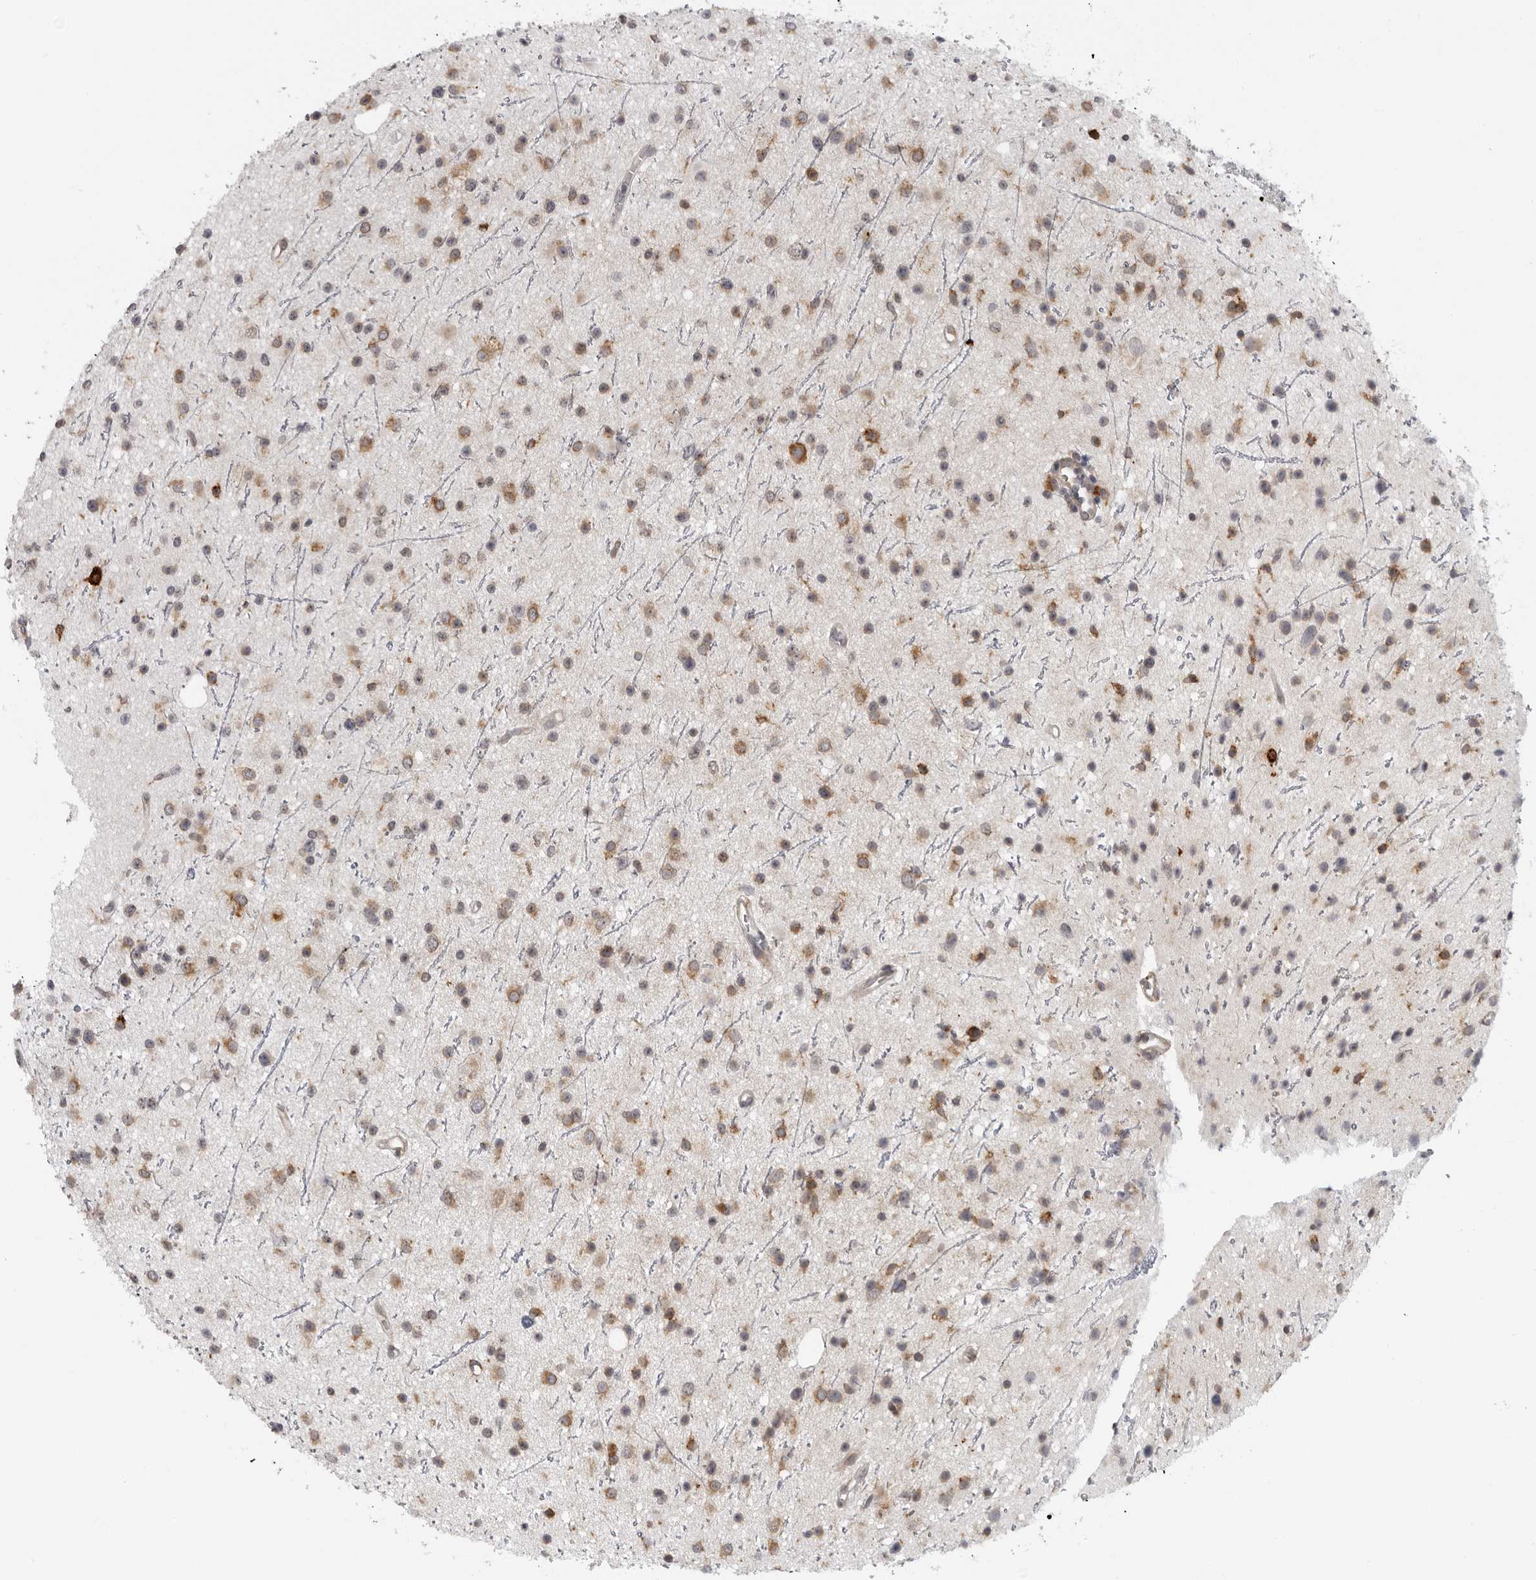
{"staining": {"intensity": "moderate", "quantity": "25%-75%", "location": "cytoplasmic/membranous"}, "tissue": "glioma", "cell_type": "Tumor cells", "image_type": "cancer", "snomed": [{"axis": "morphology", "description": "Glioma, malignant, Low grade"}, {"axis": "topography", "description": "Cerebral cortex"}], "caption": "Tumor cells show moderate cytoplasmic/membranous staining in approximately 25%-75% of cells in malignant glioma (low-grade).", "gene": "ALPK2", "patient": {"sex": "female", "age": 39}}